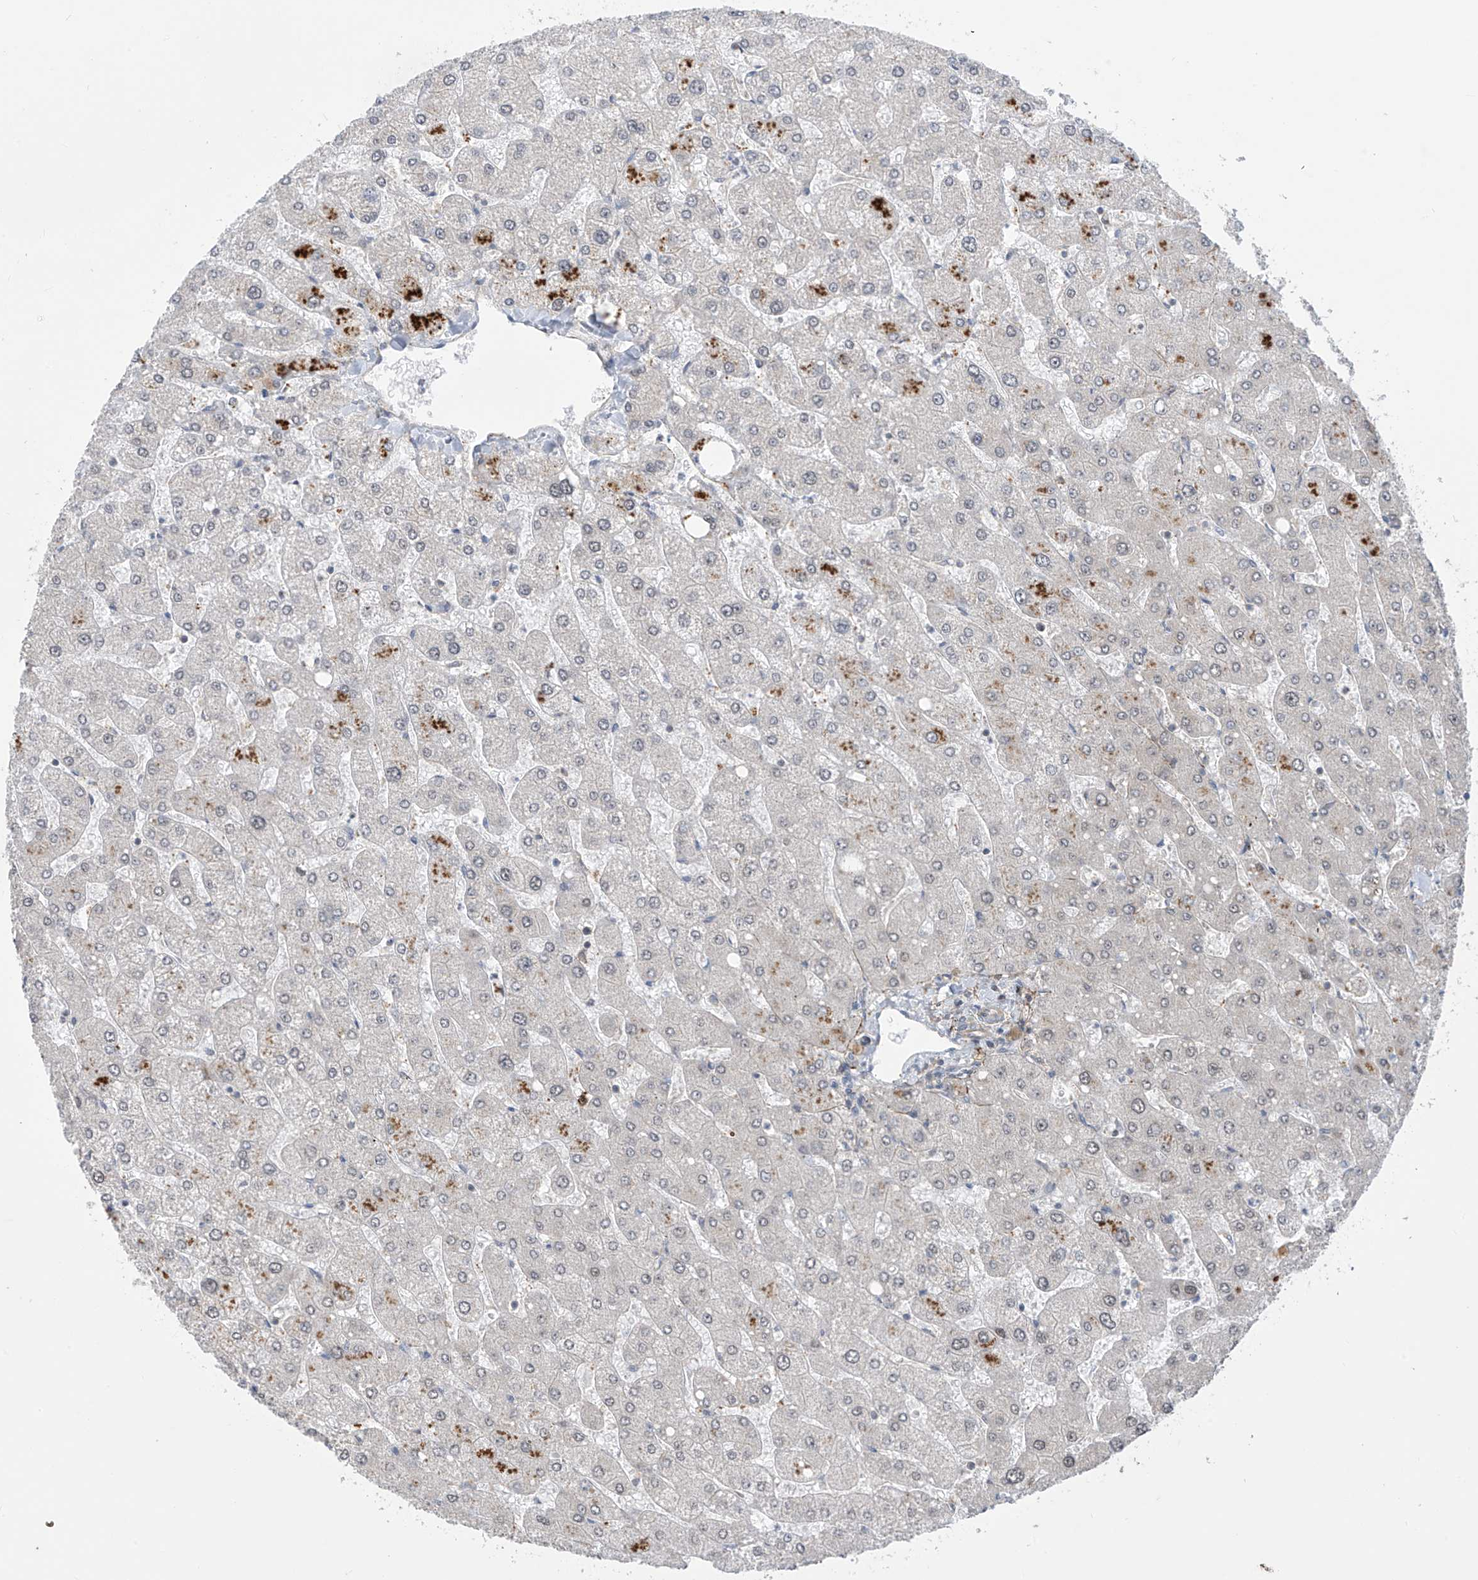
{"staining": {"intensity": "negative", "quantity": "none", "location": "none"}, "tissue": "liver", "cell_type": "Cholangiocytes", "image_type": "normal", "snomed": [{"axis": "morphology", "description": "Normal tissue, NOS"}, {"axis": "topography", "description": "Liver"}], "caption": "High power microscopy micrograph of an IHC histopathology image of normal liver, revealing no significant positivity in cholangiocytes. Nuclei are stained in blue.", "gene": "LAGE3", "patient": {"sex": "male", "age": 55}}